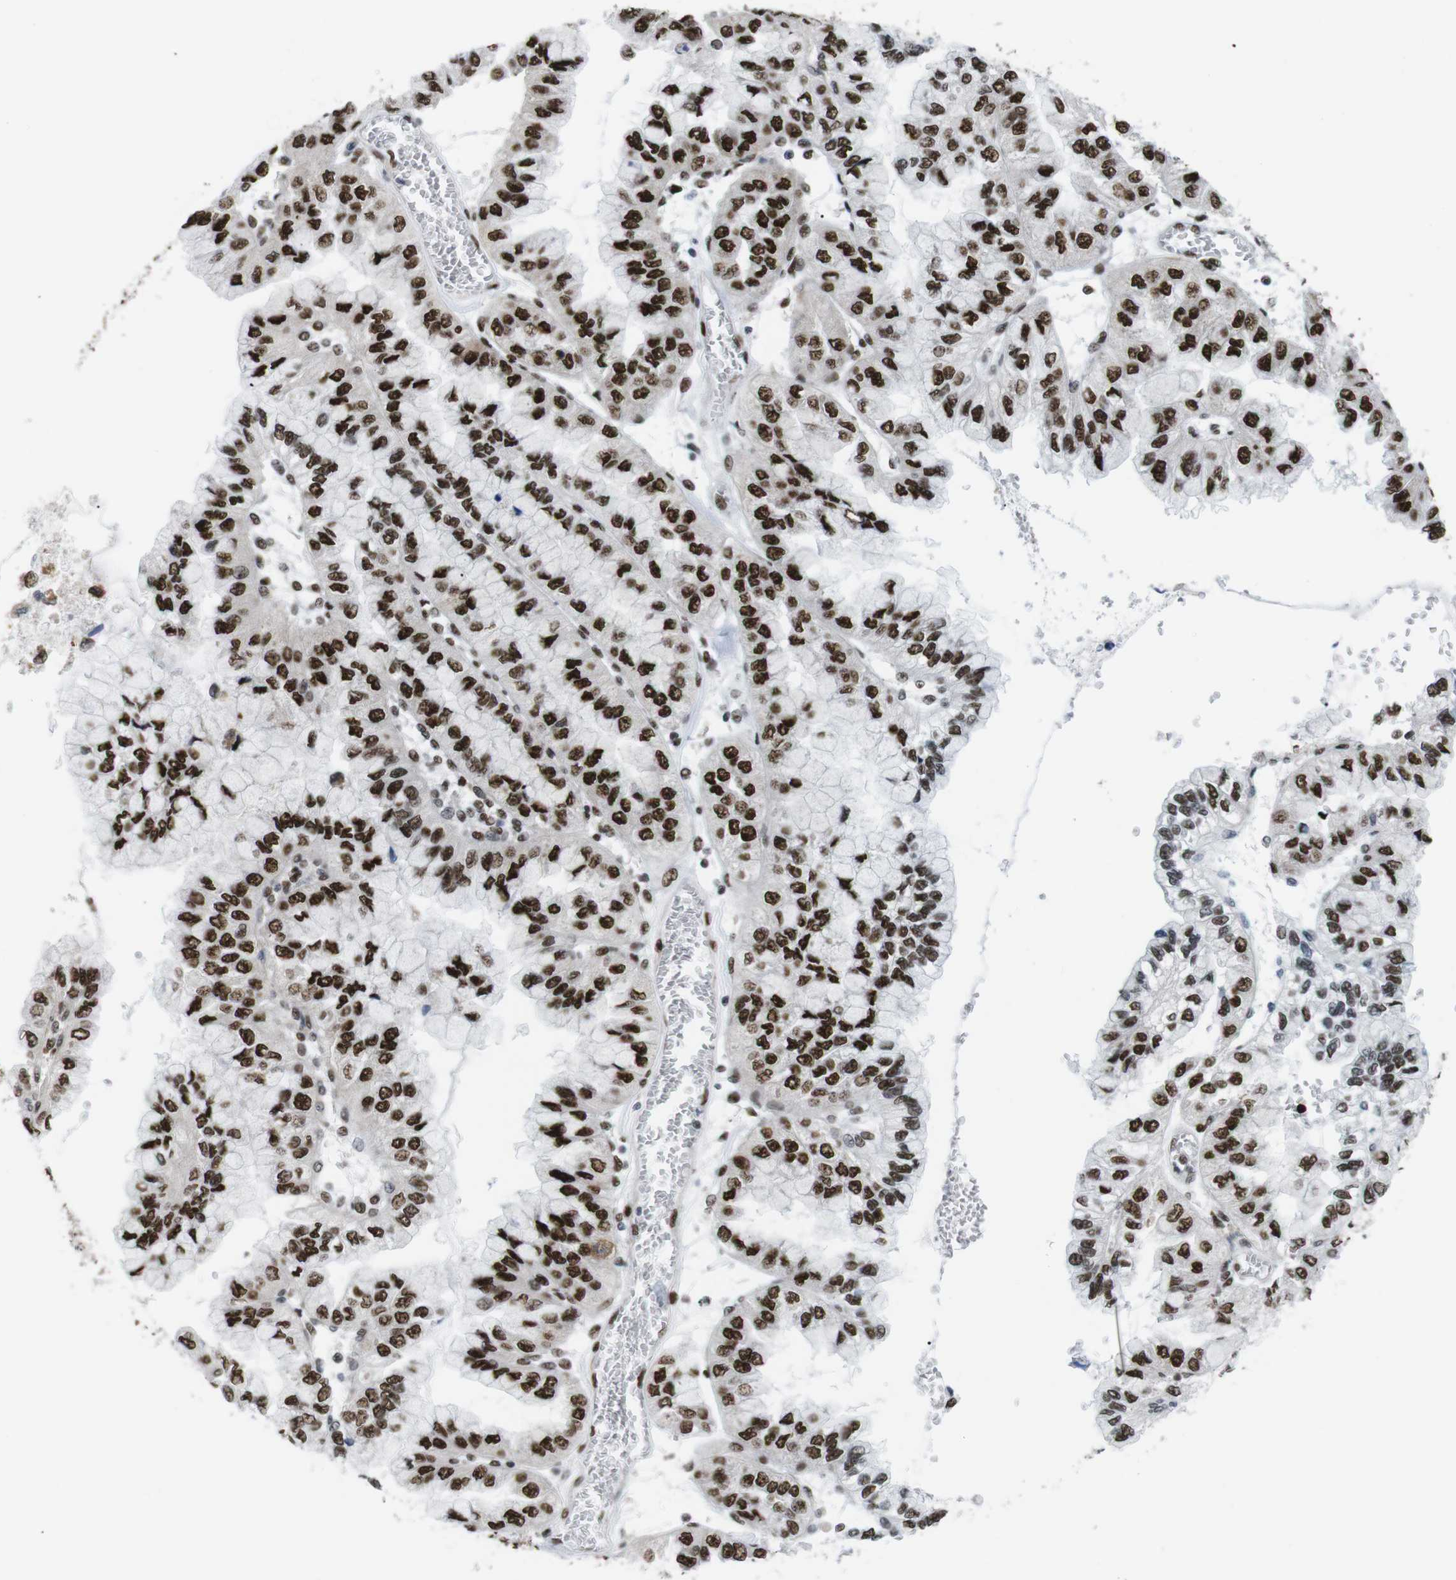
{"staining": {"intensity": "strong", "quantity": ">75%", "location": "nuclear"}, "tissue": "liver cancer", "cell_type": "Tumor cells", "image_type": "cancer", "snomed": [{"axis": "morphology", "description": "Cholangiocarcinoma"}, {"axis": "topography", "description": "Liver"}], "caption": "Tumor cells exhibit strong nuclear positivity in approximately >75% of cells in liver cancer (cholangiocarcinoma).", "gene": "PSME3", "patient": {"sex": "female", "age": 79}}